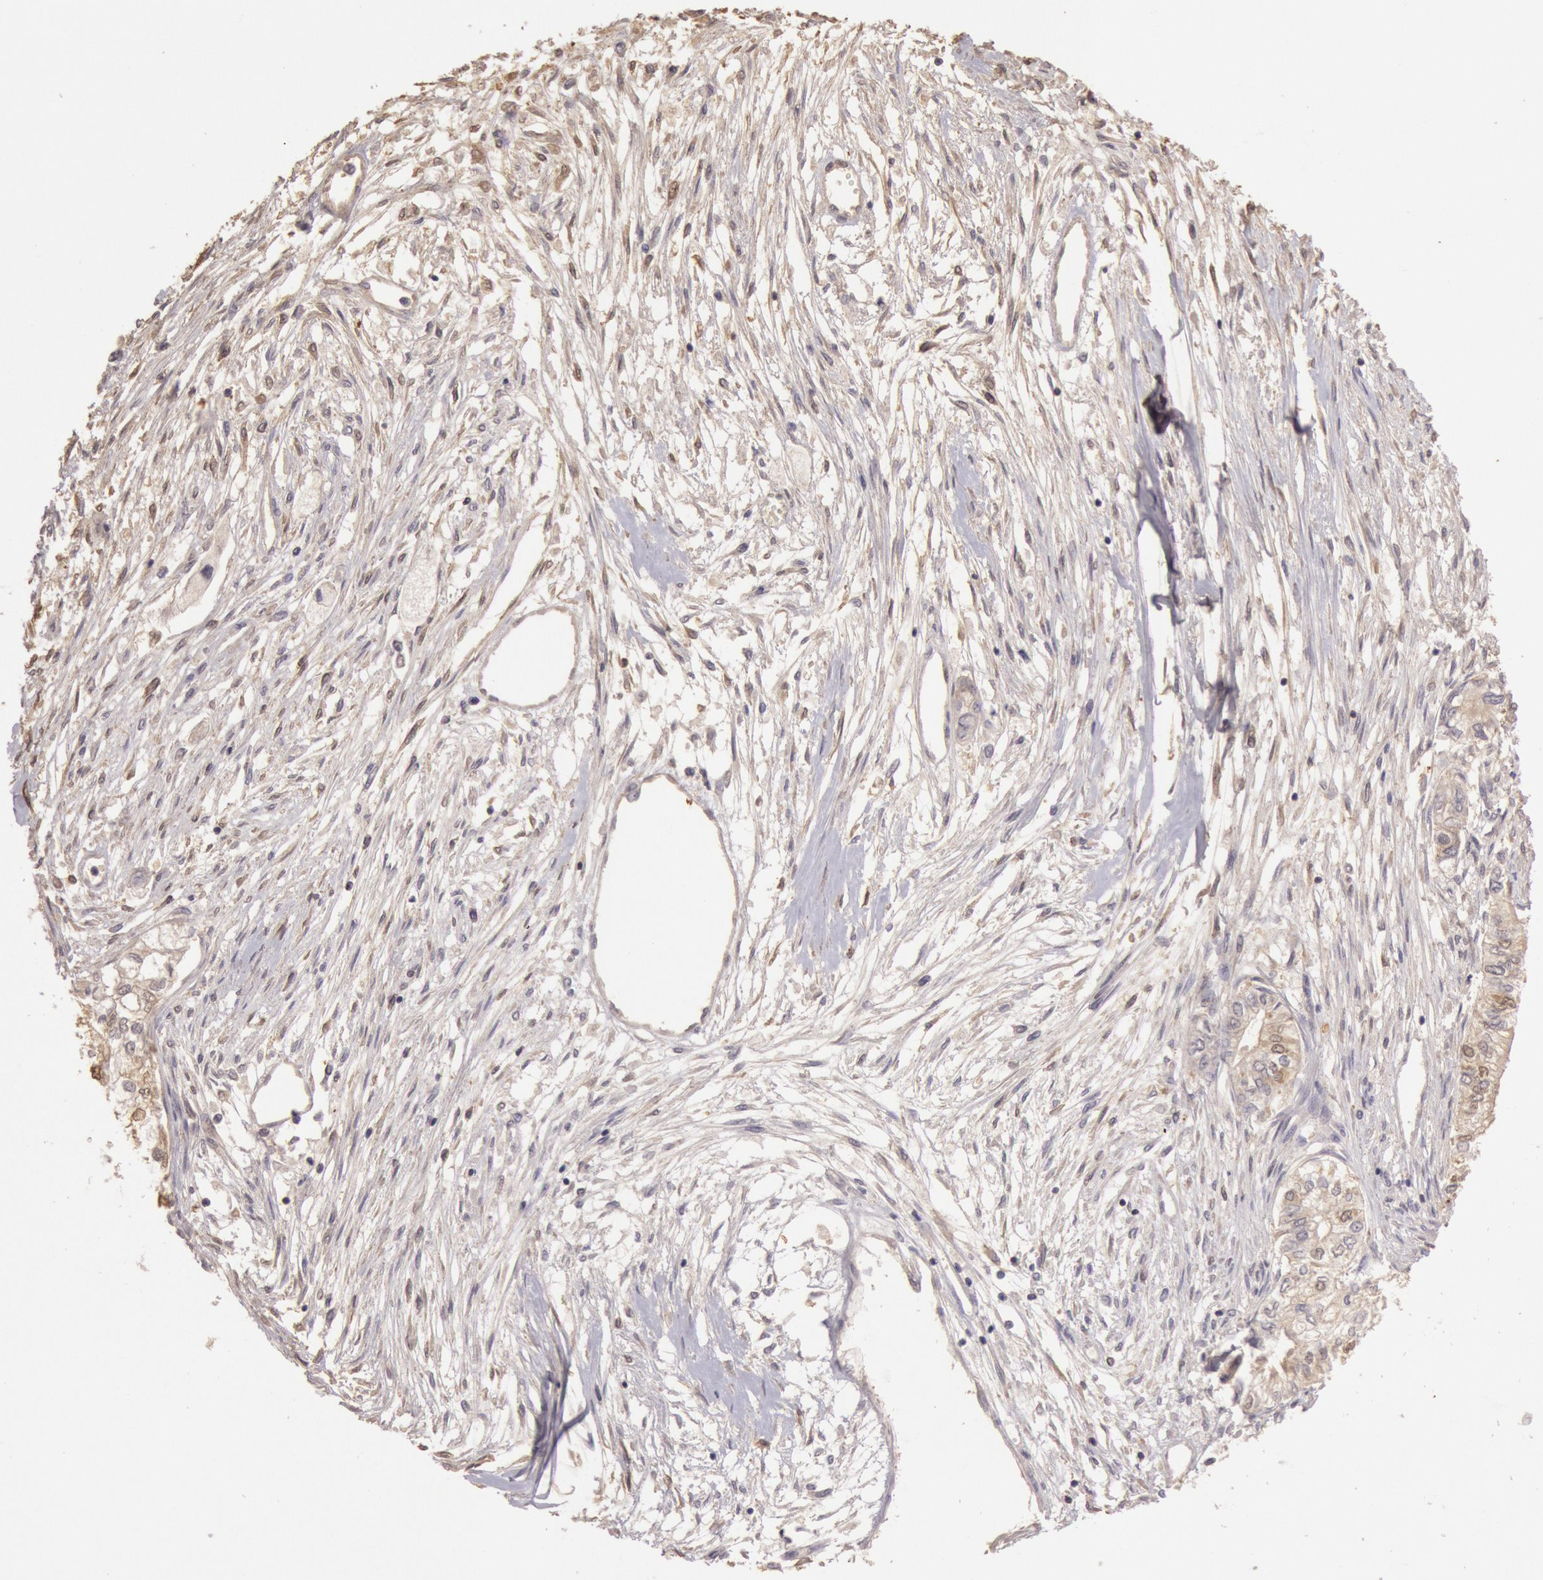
{"staining": {"intensity": "weak", "quantity": "25%-75%", "location": "cytoplasmic/membranous"}, "tissue": "pancreatic cancer", "cell_type": "Tumor cells", "image_type": "cancer", "snomed": [{"axis": "morphology", "description": "Adenocarcinoma, NOS"}, {"axis": "topography", "description": "Pancreas"}], "caption": "Immunohistochemical staining of human pancreatic adenocarcinoma exhibits weak cytoplasmic/membranous protein staining in approximately 25%-75% of tumor cells. The protein is shown in brown color, while the nuclei are stained blue.", "gene": "SOD1", "patient": {"sex": "male", "age": 79}}